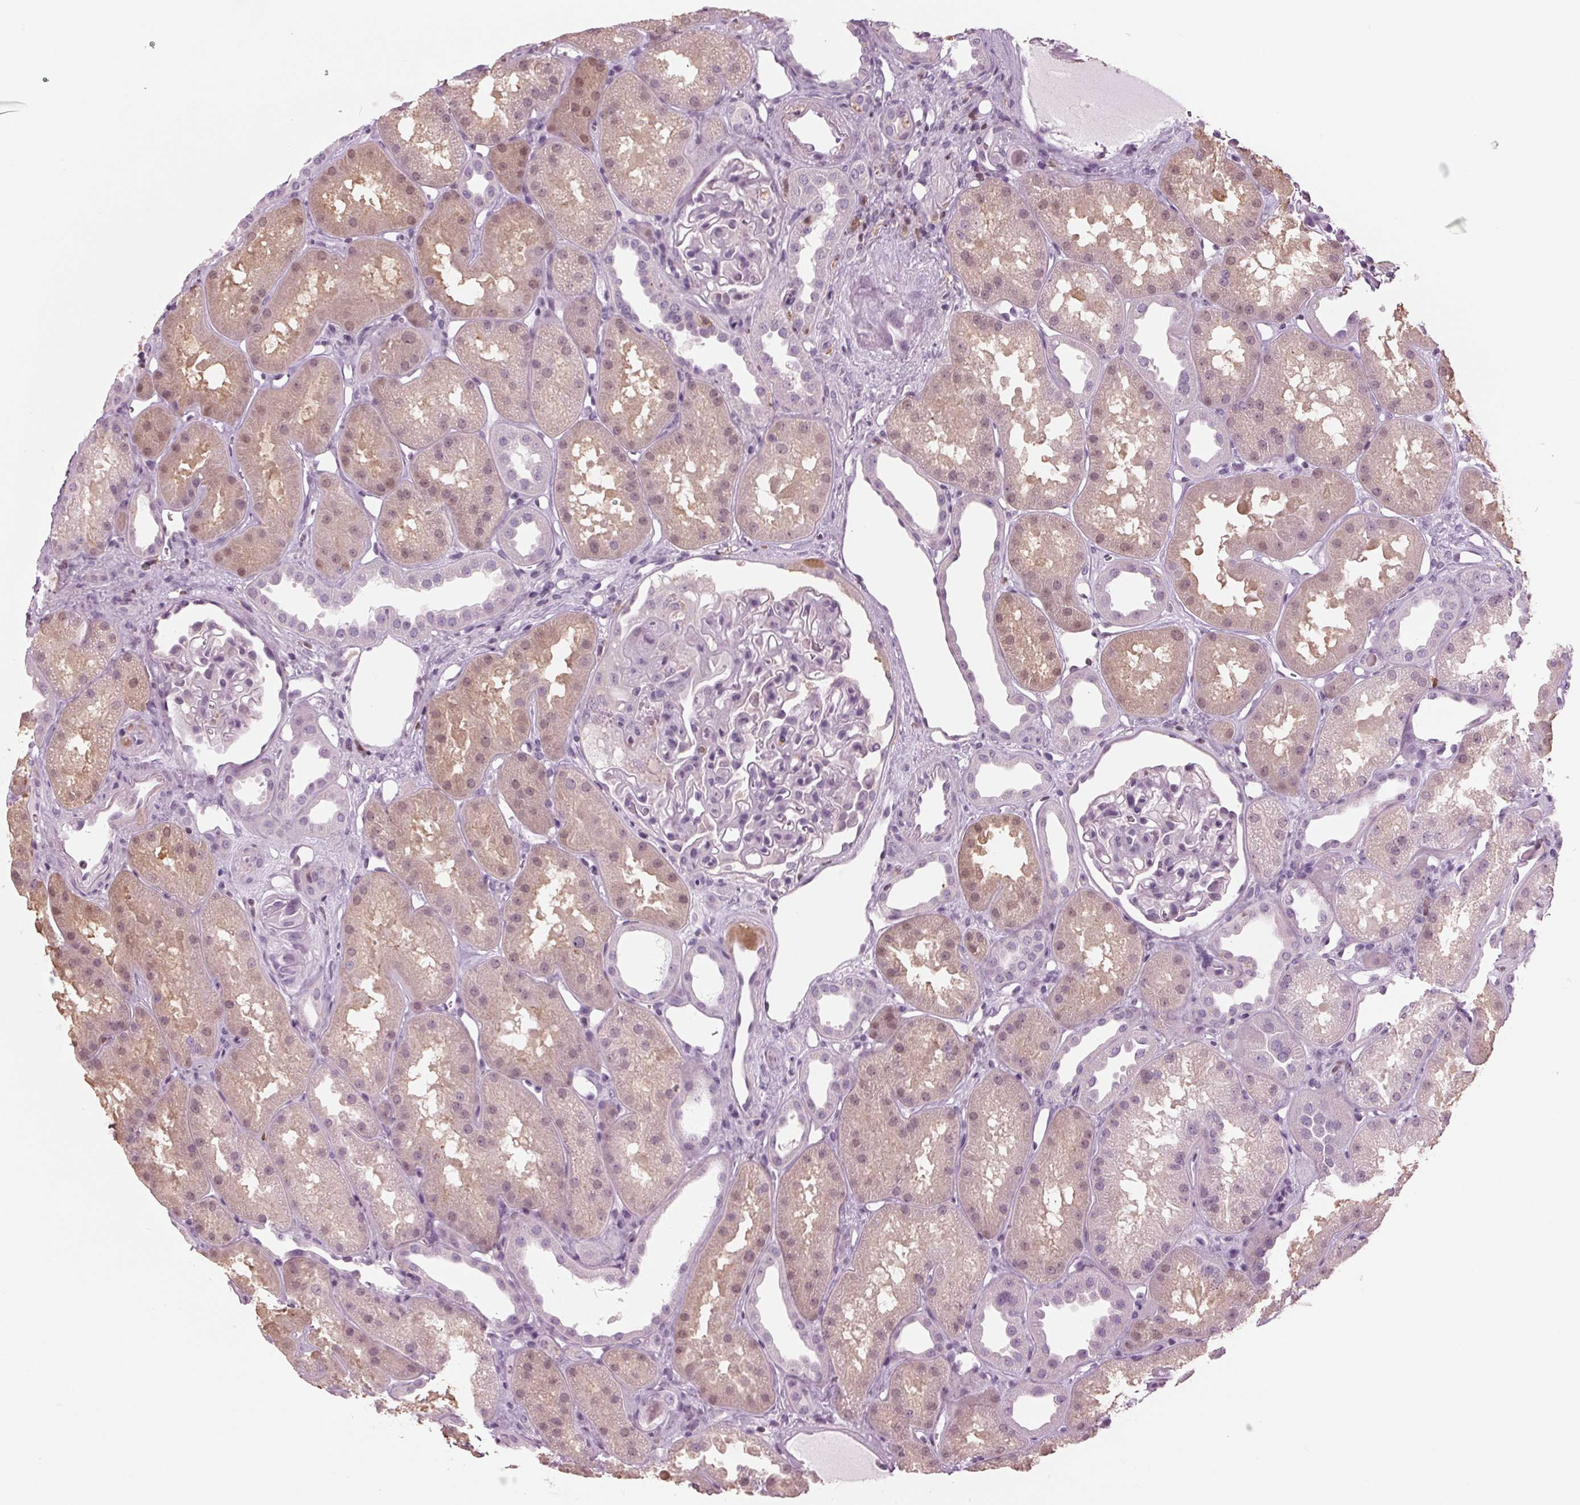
{"staining": {"intensity": "negative", "quantity": "none", "location": "none"}, "tissue": "kidney", "cell_type": "Cells in glomeruli", "image_type": "normal", "snomed": [{"axis": "morphology", "description": "Normal tissue, NOS"}, {"axis": "topography", "description": "Kidney"}], "caption": "Human kidney stained for a protein using immunohistochemistry reveals no positivity in cells in glomeruli.", "gene": "BTLA", "patient": {"sex": "male", "age": 61}}